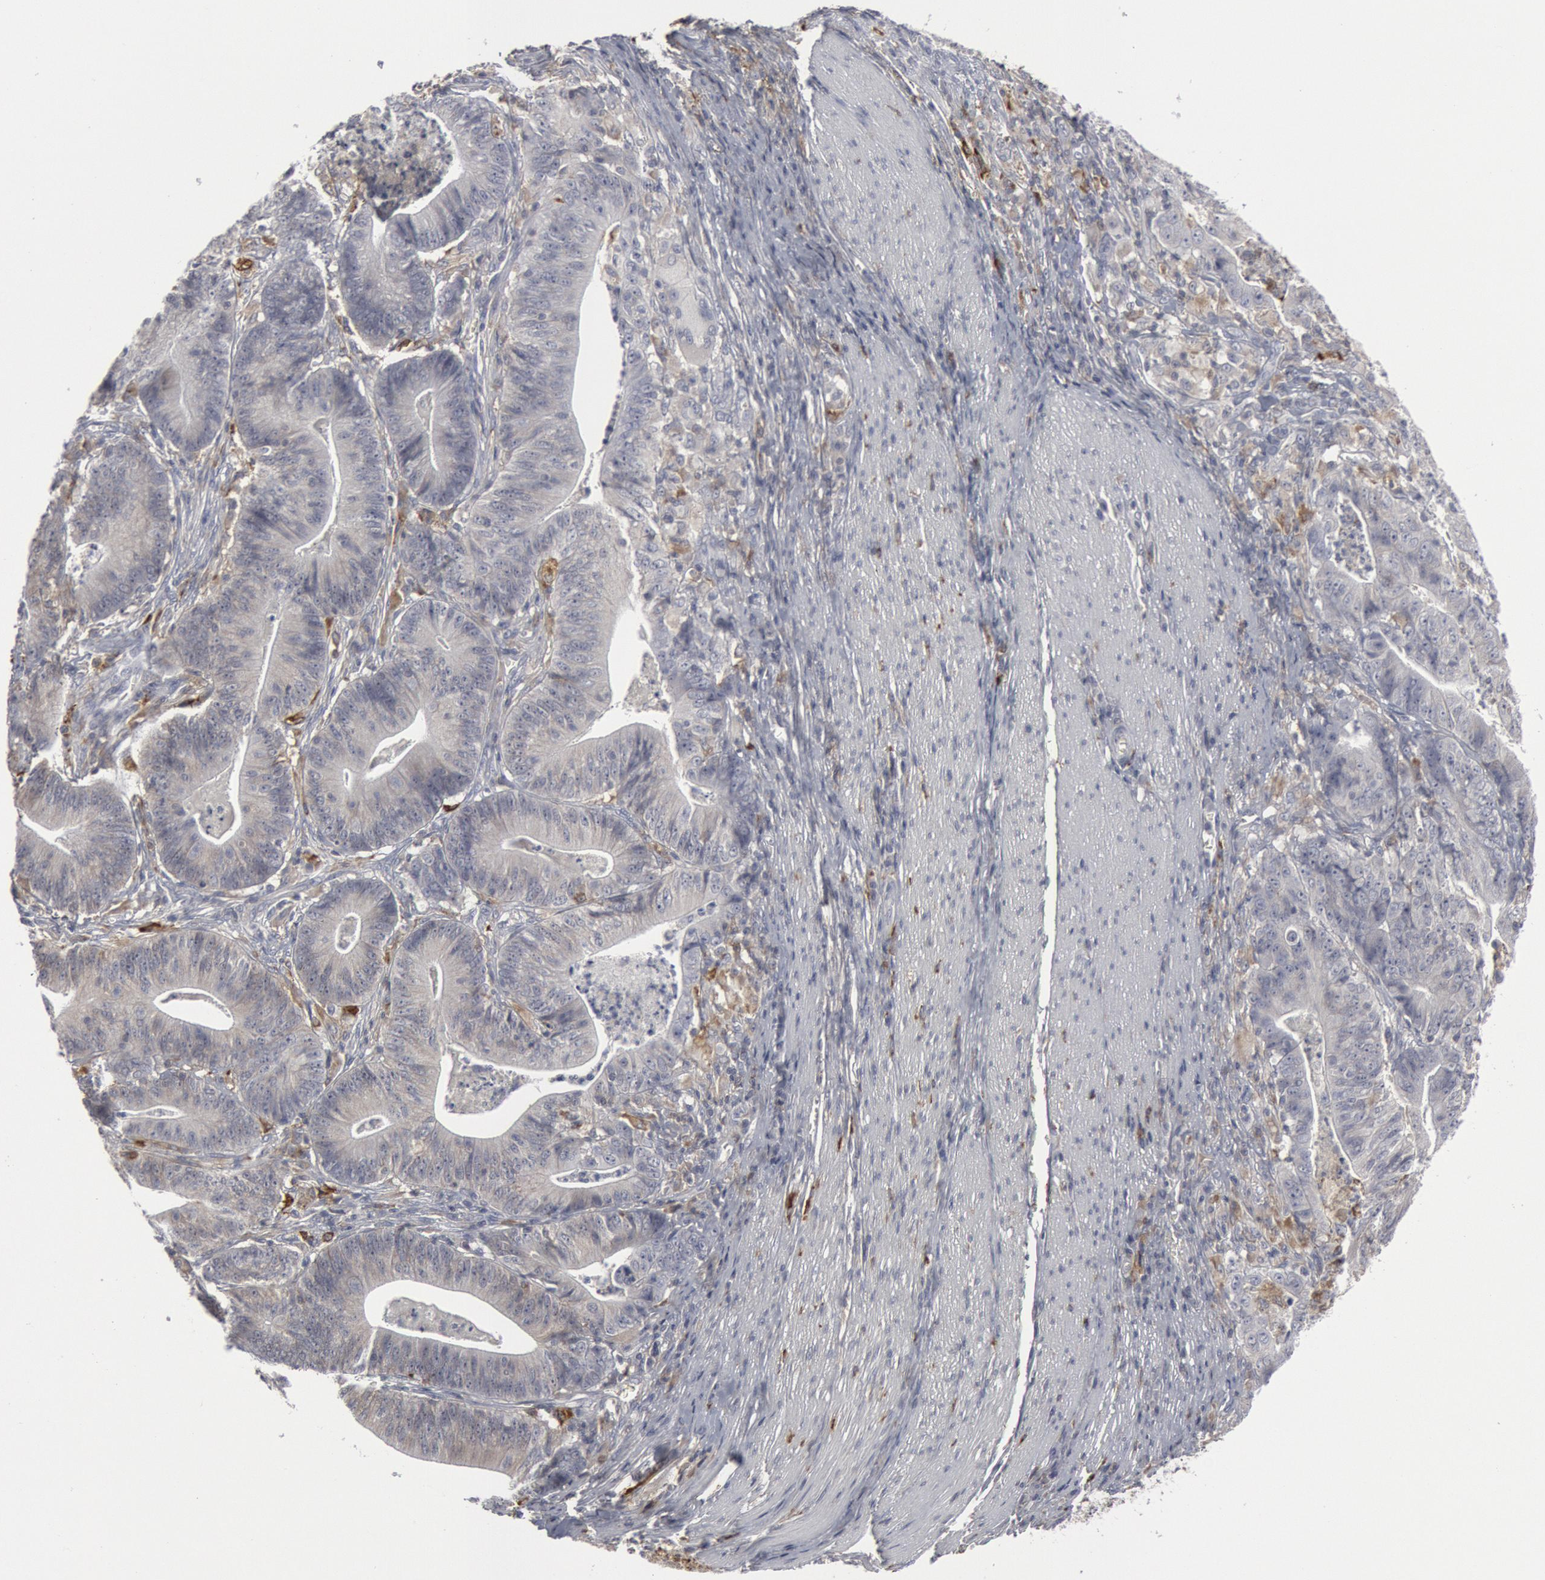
{"staining": {"intensity": "negative", "quantity": "none", "location": "none"}, "tissue": "stomach cancer", "cell_type": "Tumor cells", "image_type": "cancer", "snomed": [{"axis": "morphology", "description": "Adenocarcinoma, NOS"}, {"axis": "topography", "description": "Stomach, lower"}], "caption": "Stomach adenocarcinoma stained for a protein using immunohistochemistry (IHC) shows no staining tumor cells.", "gene": "C1QC", "patient": {"sex": "female", "age": 86}}